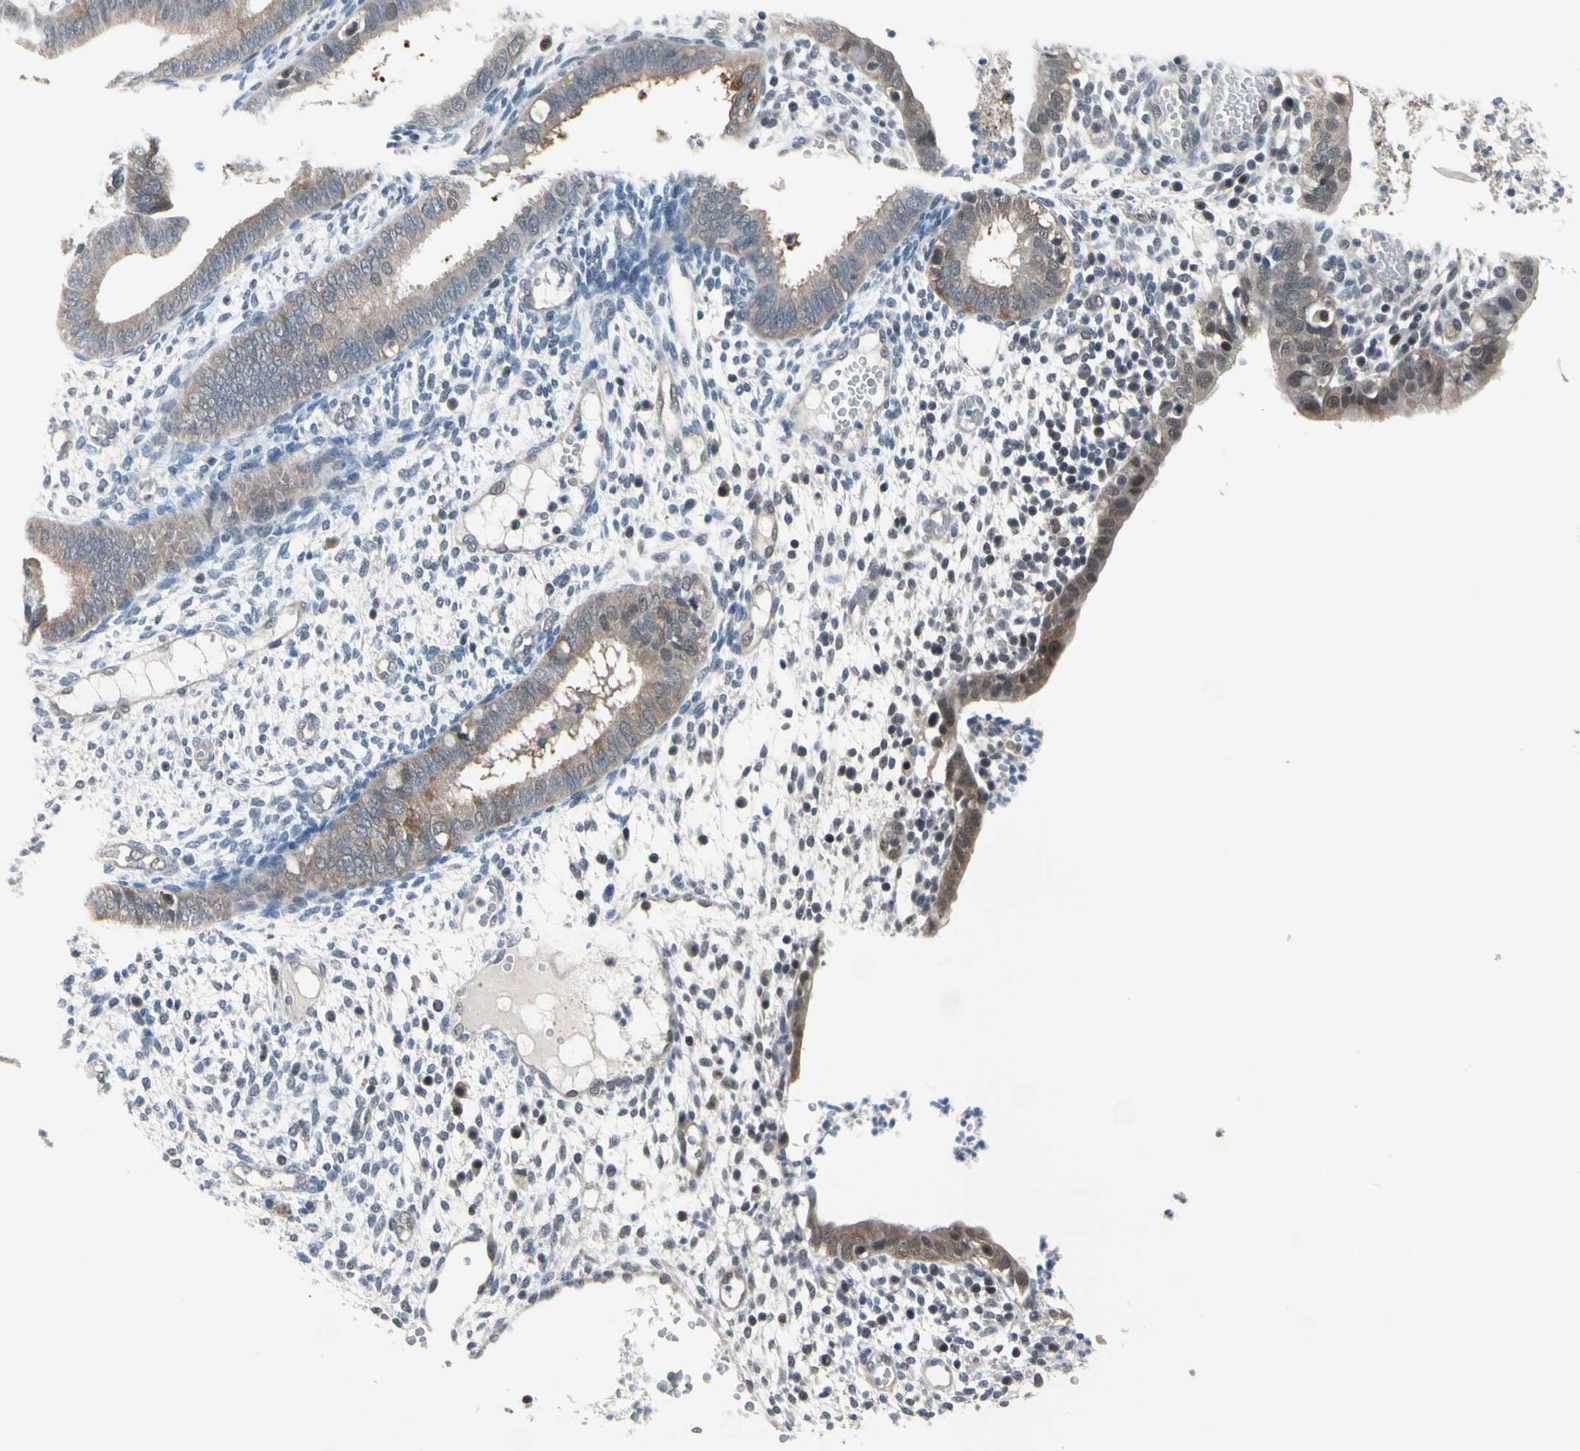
{"staining": {"intensity": "weak", "quantity": "25%-75%", "location": "cytoplasmic/membranous"}, "tissue": "endometrium", "cell_type": "Cells in endometrial stroma", "image_type": "normal", "snomed": [{"axis": "morphology", "description": "Normal tissue, NOS"}, {"axis": "topography", "description": "Endometrium"}], "caption": "A brown stain labels weak cytoplasmic/membranous positivity of a protein in cells in endometrial stroma of unremarkable endometrium.", "gene": "ENSG00000256646", "patient": {"sex": "female", "age": 35}}